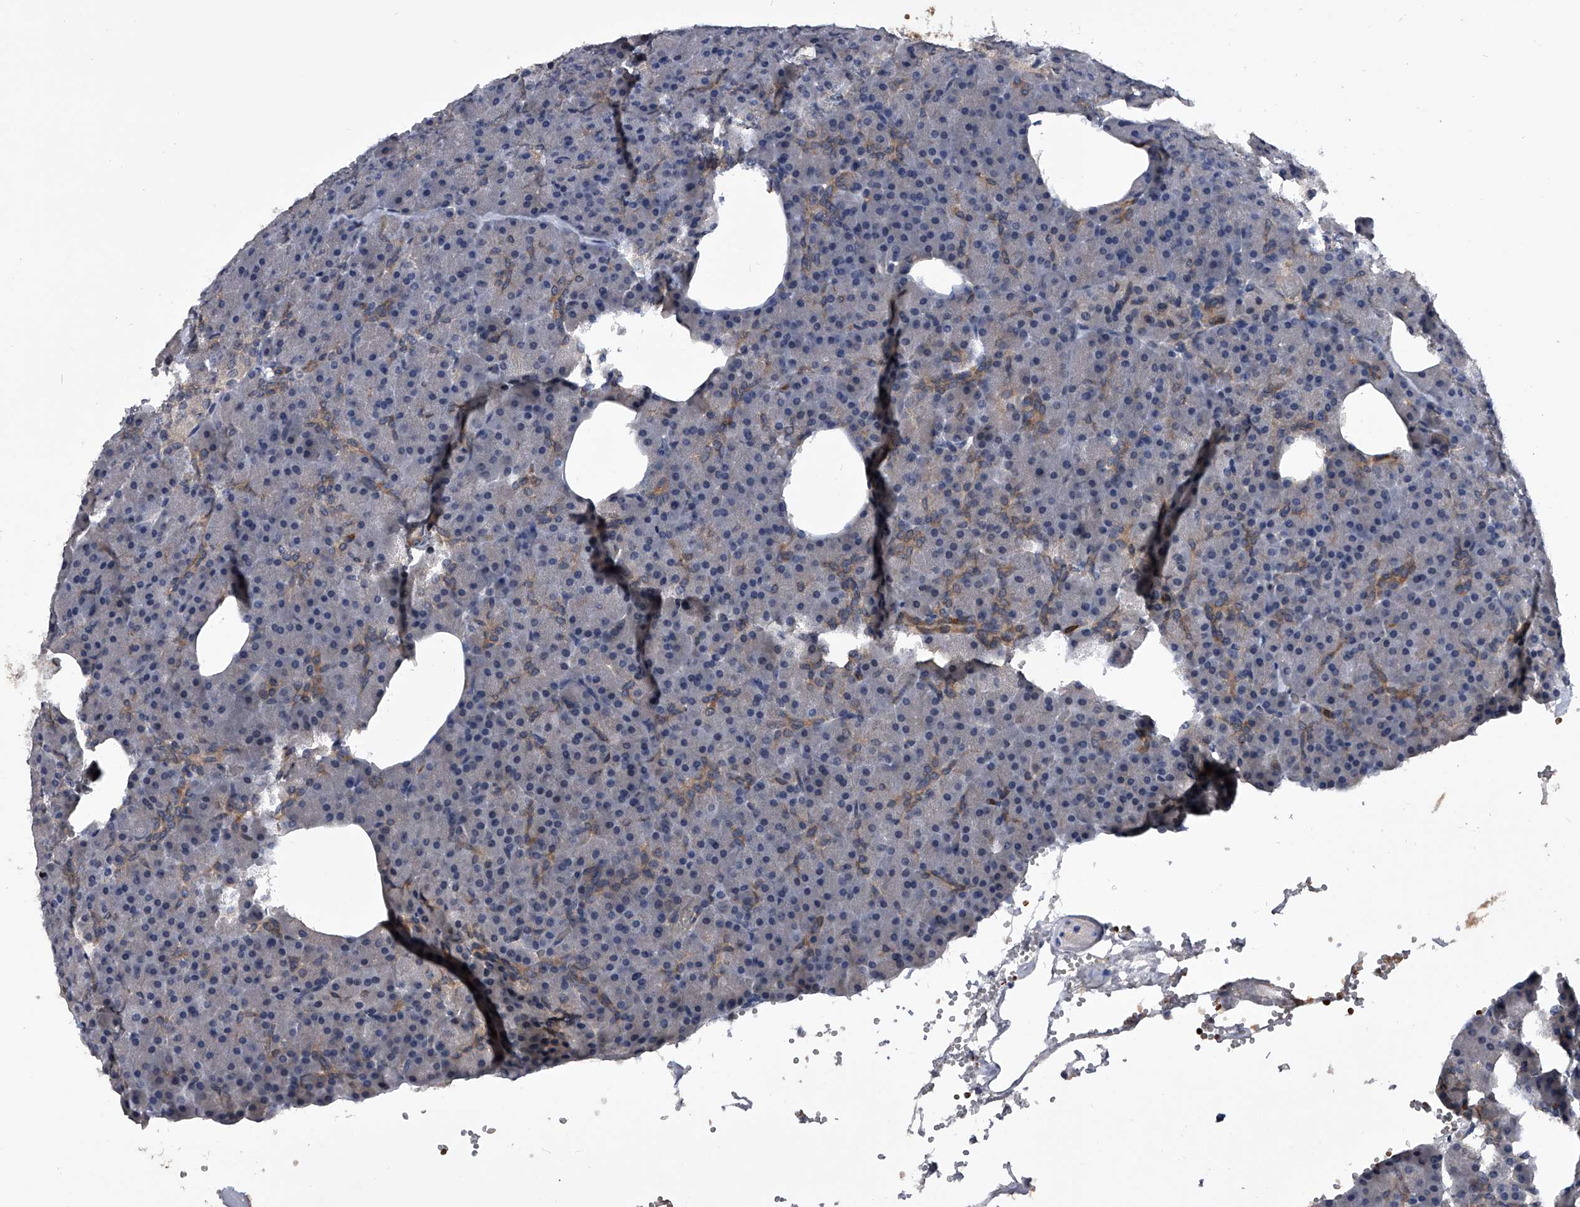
{"staining": {"intensity": "weak", "quantity": "25%-75%", "location": "cytoplasmic/membranous"}, "tissue": "pancreas", "cell_type": "Exocrine glandular cells", "image_type": "normal", "snomed": [{"axis": "morphology", "description": "Normal tissue, NOS"}, {"axis": "morphology", "description": "Carcinoid, malignant, NOS"}, {"axis": "topography", "description": "Pancreas"}], "caption": "This photomicrograph demonstrates immunohistochemistry (IHC) staining of normal pancreas, with low weak cytoplasmic/membranous expression in about 25%-75% of exocrine glandular cells.", "gene": "ZNF30", "patient": {"sex": "female", "age": 35}}